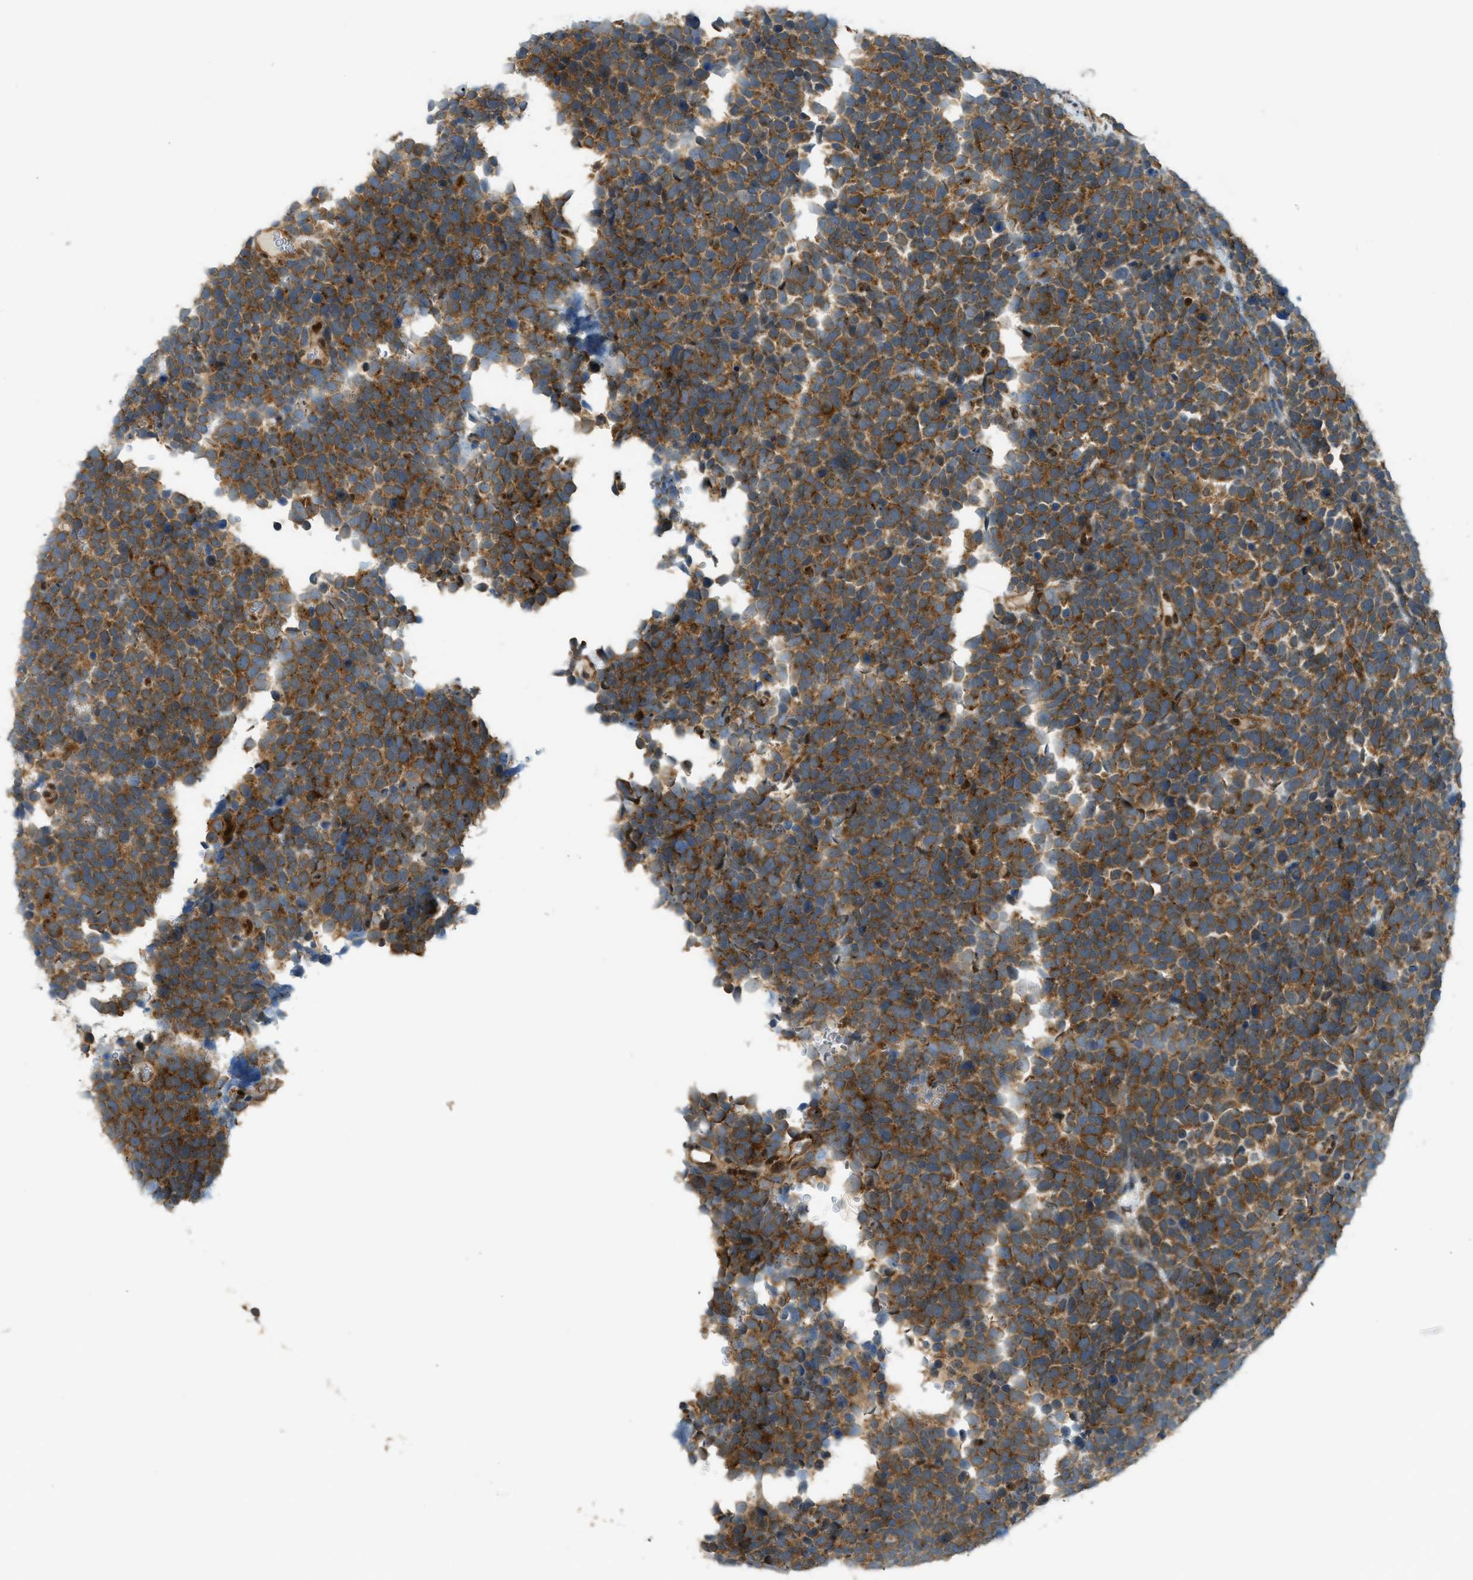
{"staining": {"intensity": "moderate", "quantity": ">75%", "location": "cytoplasmic/membranous"}, "tissue": "urothelial cancer", "cell_type": "Tumor cells", "image_type": "cancer", "snomed": [{"axis": "morphology", "description": "Urothelial carcinoma, High grade"}, {"axis": "topography", "description": "Urinary bladder"}], "caption": "Immunohistochemical staining of high-grade urothelial carcinoma displays medium levels of moderate cytoplasmic/membranous positivity in about >75% of tumor cells.", "gene": "CCDC186", "patient": {"sex": "female", "age": 82}}